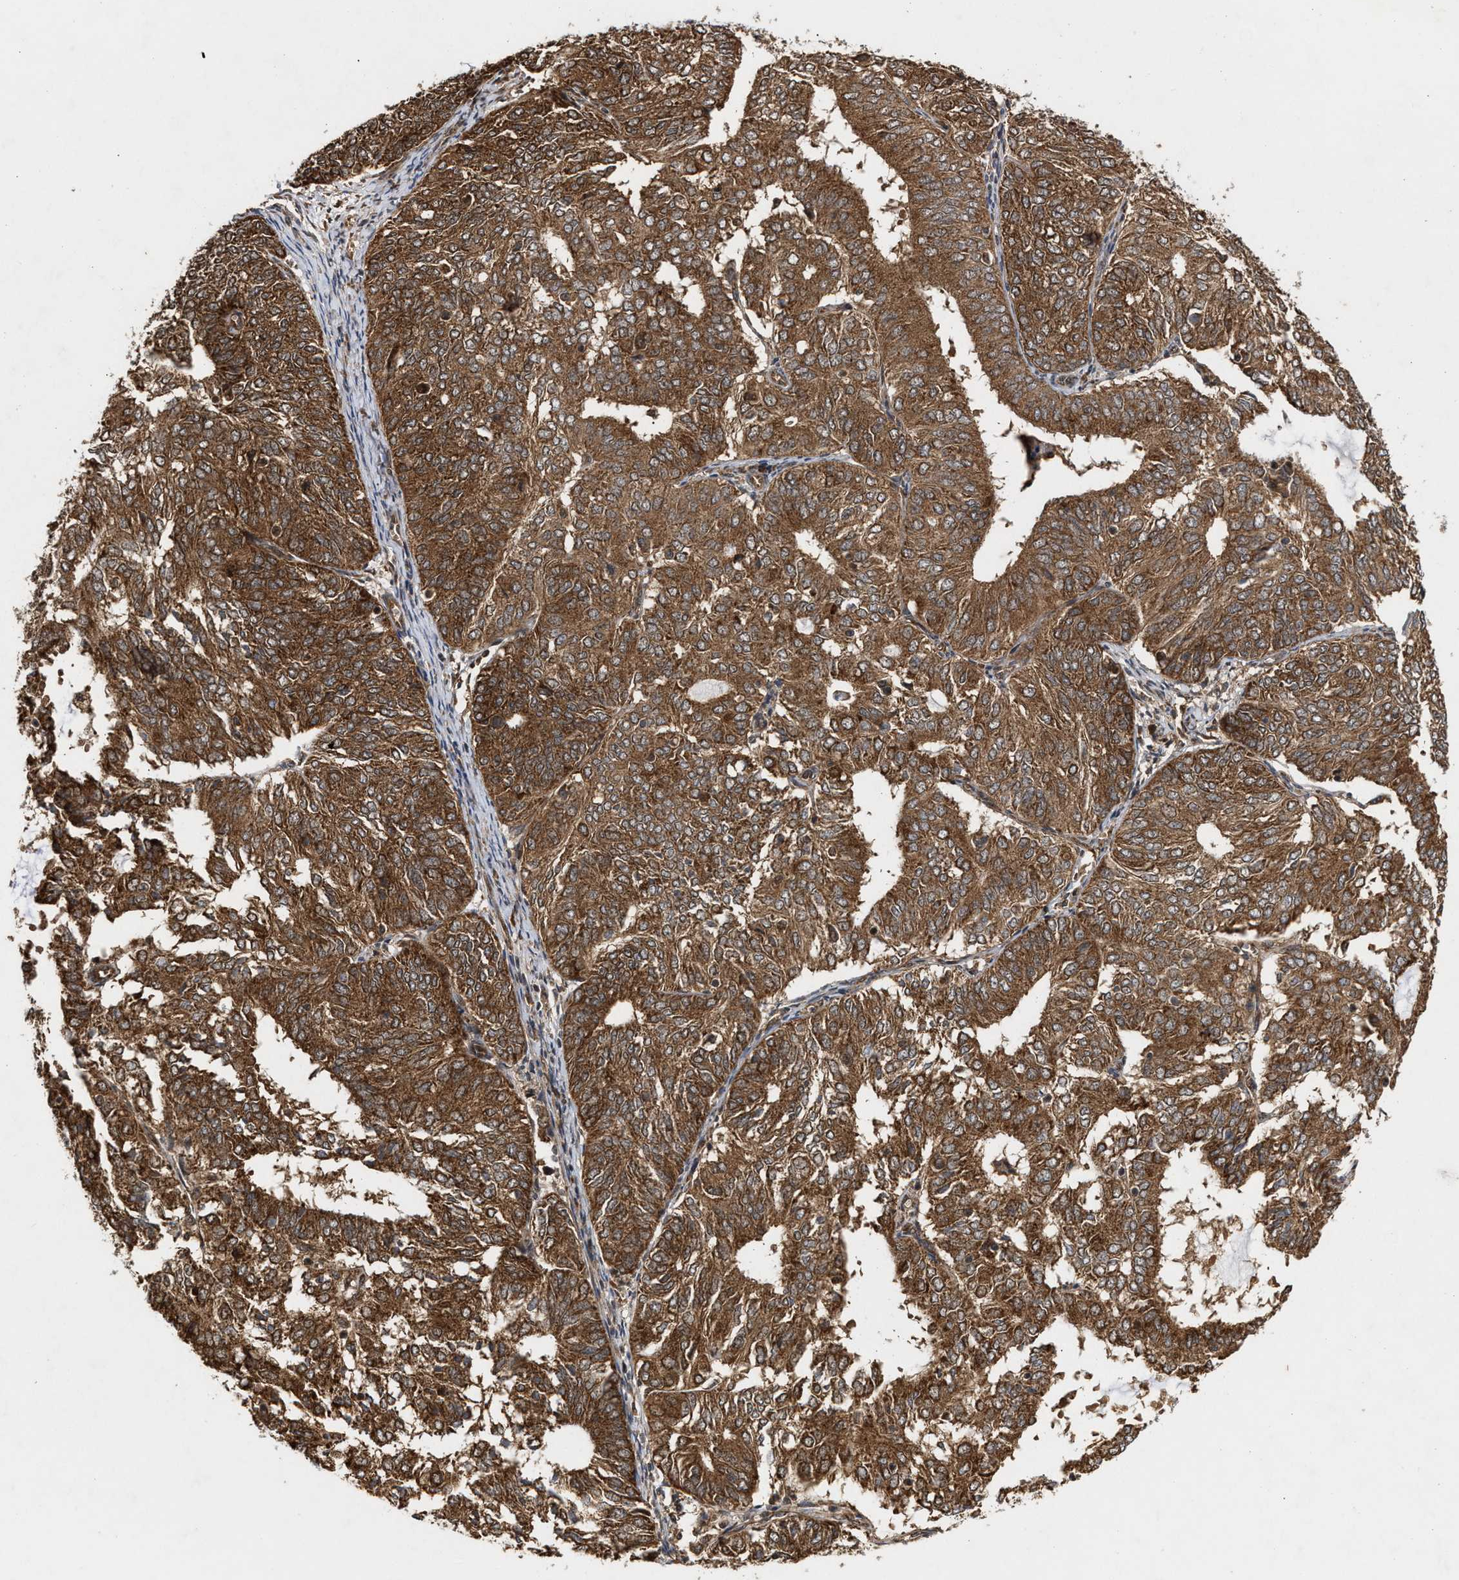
{"staining": {"intensity": "moderate", "quantity": ">75%", "location": "cytoplasmic/membranous"}, "tissue": "endometrial cancer", "cell_type": "Tumor cells", "image_type": "cancer", "snomed": [{"axis": "morphology", "description": "Adenocarcinoma, NOS"}, {"axis": "topography", "description": "Uterus"}], "caption": "Brown immunohistochemical staining in human adenocarcinoma (endometrial) shows moderate cytoplasmic/membranous expression in about >75% of tumor cells.", "gene": "CFLAR", "patient": {"sex": "female", "age": 60}}